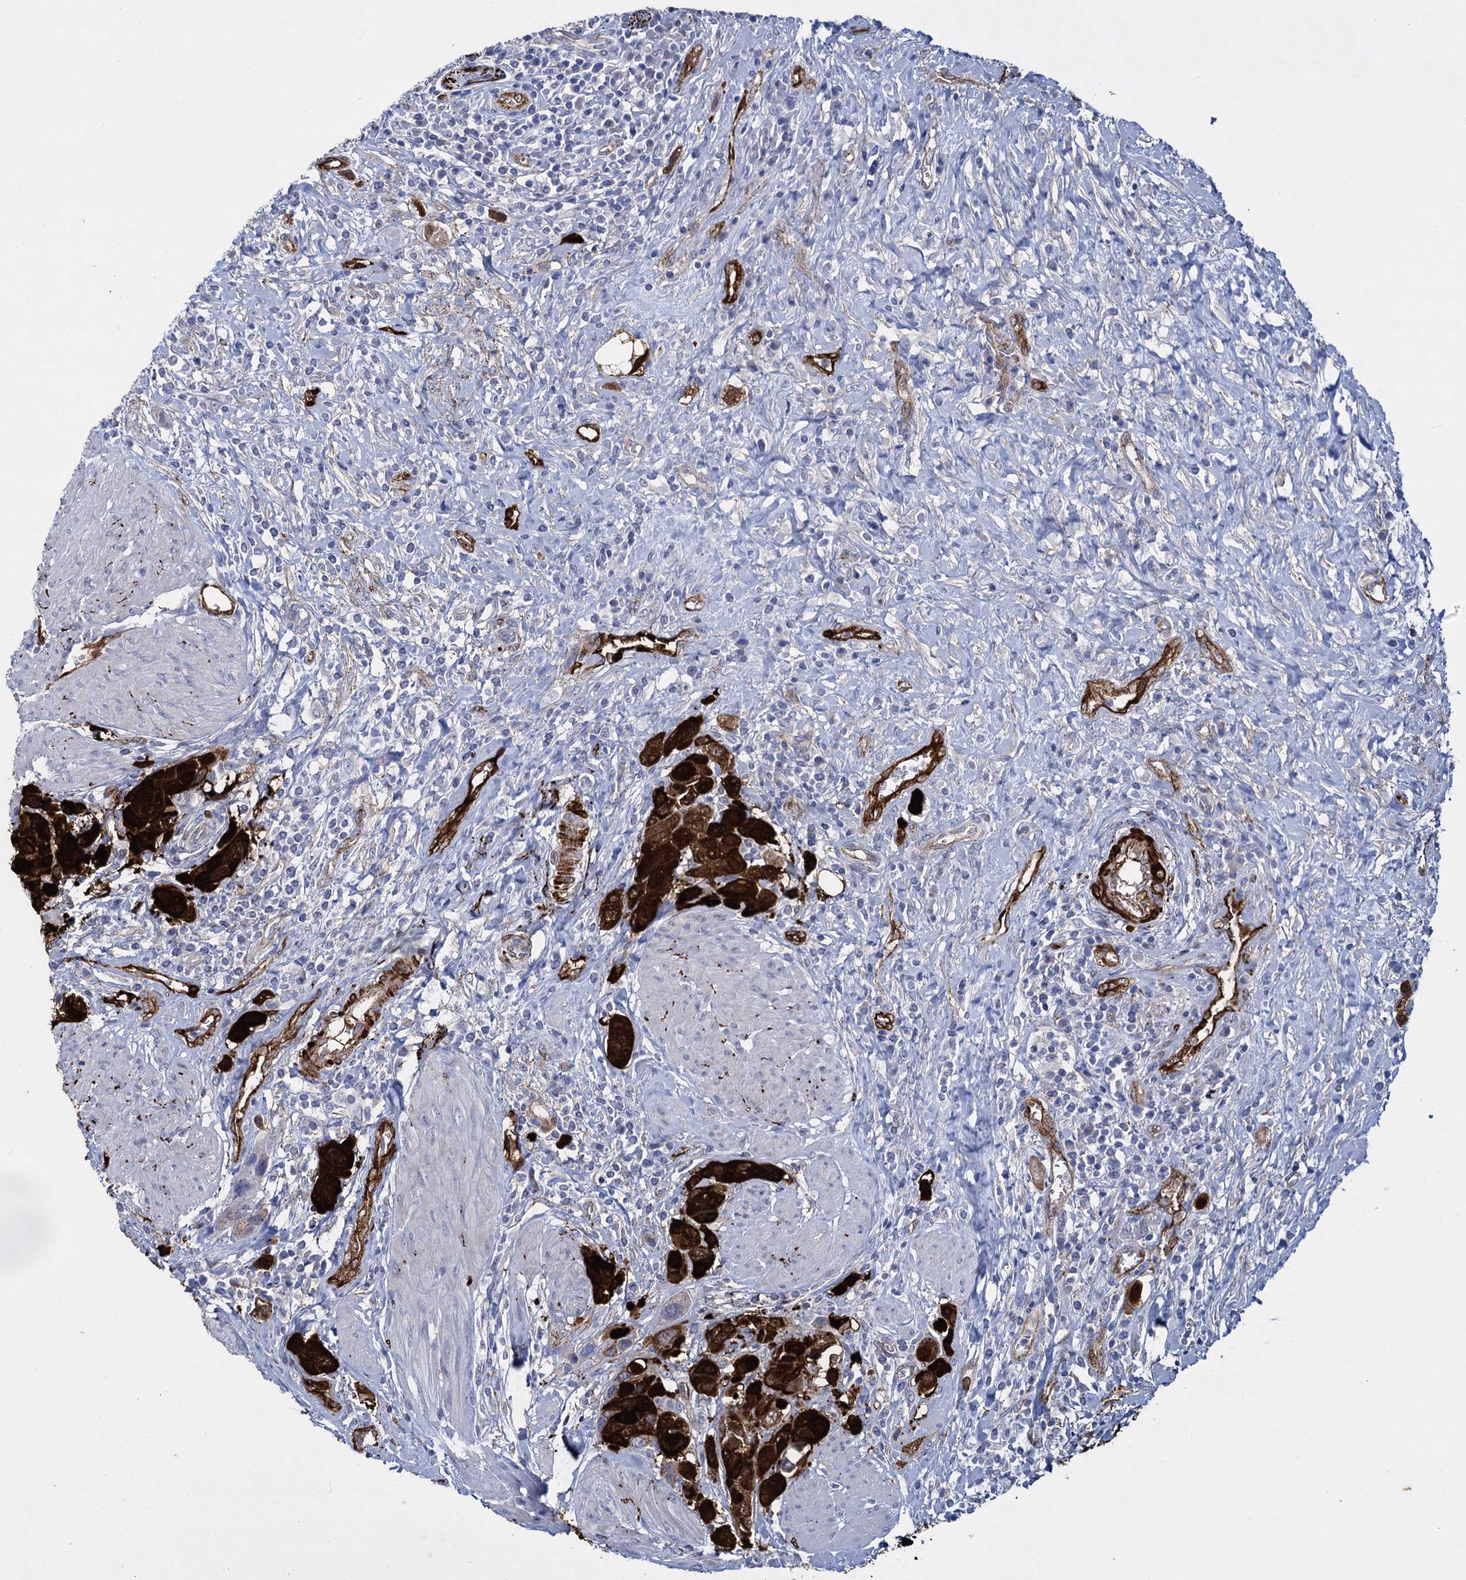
{"staining": {"intensity": "strong", "quantity": ">75%", "location": "cytoplasmic/membranous,nuclear"}, "tissue": "urothelial cancer", "cell_type": "Tumor cells", "image_type": "cancer", "snomed": [{"axis": "morphology", "description": "Urothelial carcinoma, High grade"}, {"axis": "topography", "description": "Urinary bladder"}], "caption": "Immunohistochemistry of human high-grade urothelial carcinoma reveals high levels of strong cytoplasmic/membranous and nuclear expression in about >75% of tumor cells.", "gene": "SNCG", "patient": {"sex": "male", "age": 50}}